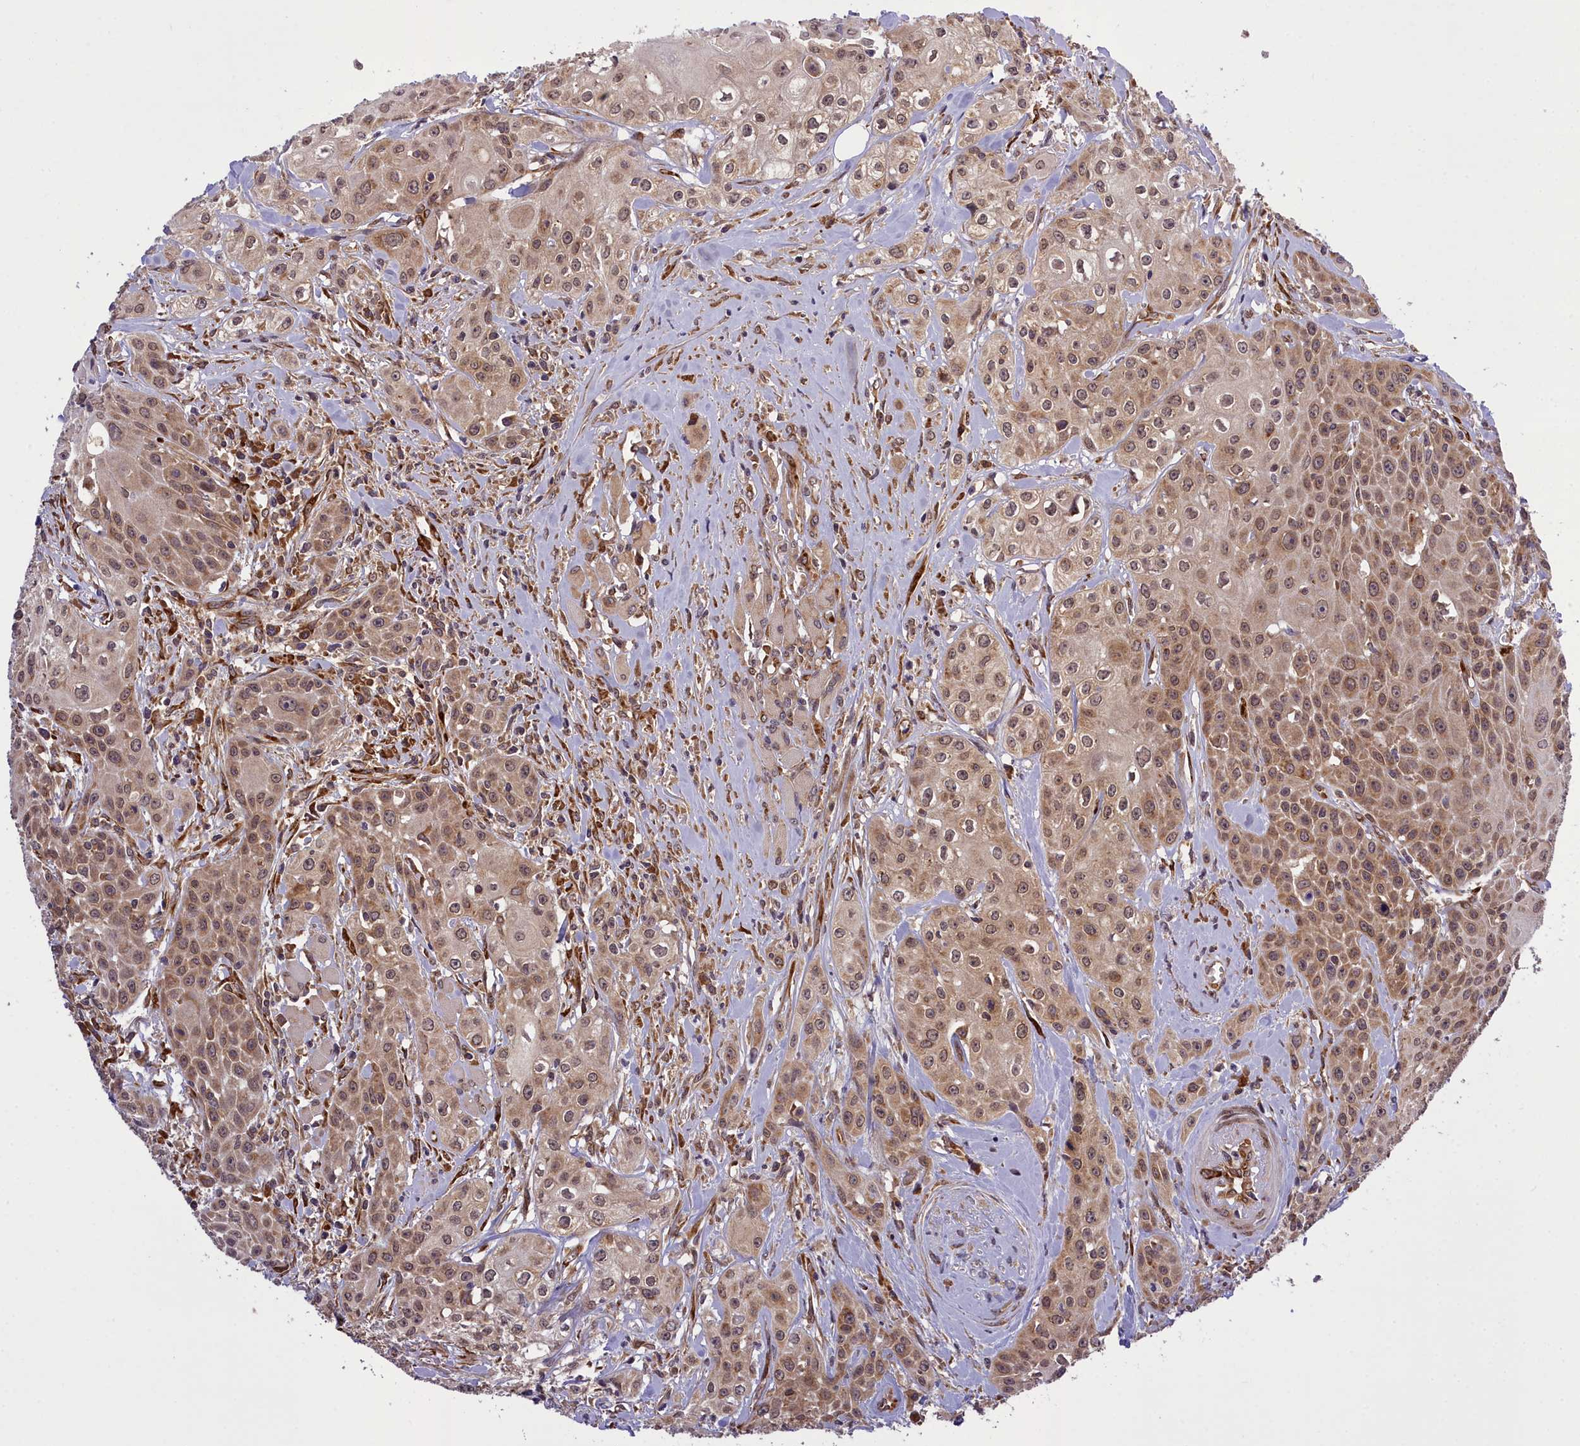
{"staining": {"intensity": "moderate", "quantity": ">75%", "location": "cytoplasmic/membranous,nuclear"}, "tissue": "head and neck cancer", "cell_type": "Tumor cells", "image_type": "cancer", "snomed": [{"axis": "morphology", "description": "Squamous cell carcinoma, NOS"}, {"axis": "topography", "description": "Oral tissue"}, {"axis": "topography", "description": "Head-Neck"}], "caption": "IHC image of human squamous cell carcinoma (head and neck) stained for a protein (brown), which shows medium levels of moderate cytoplasmic/membranous and nuclear positivity in approximately >75% of tumor cells.", "gene": "DHCR7", "patient": {"sex": "female", "age": 82}}